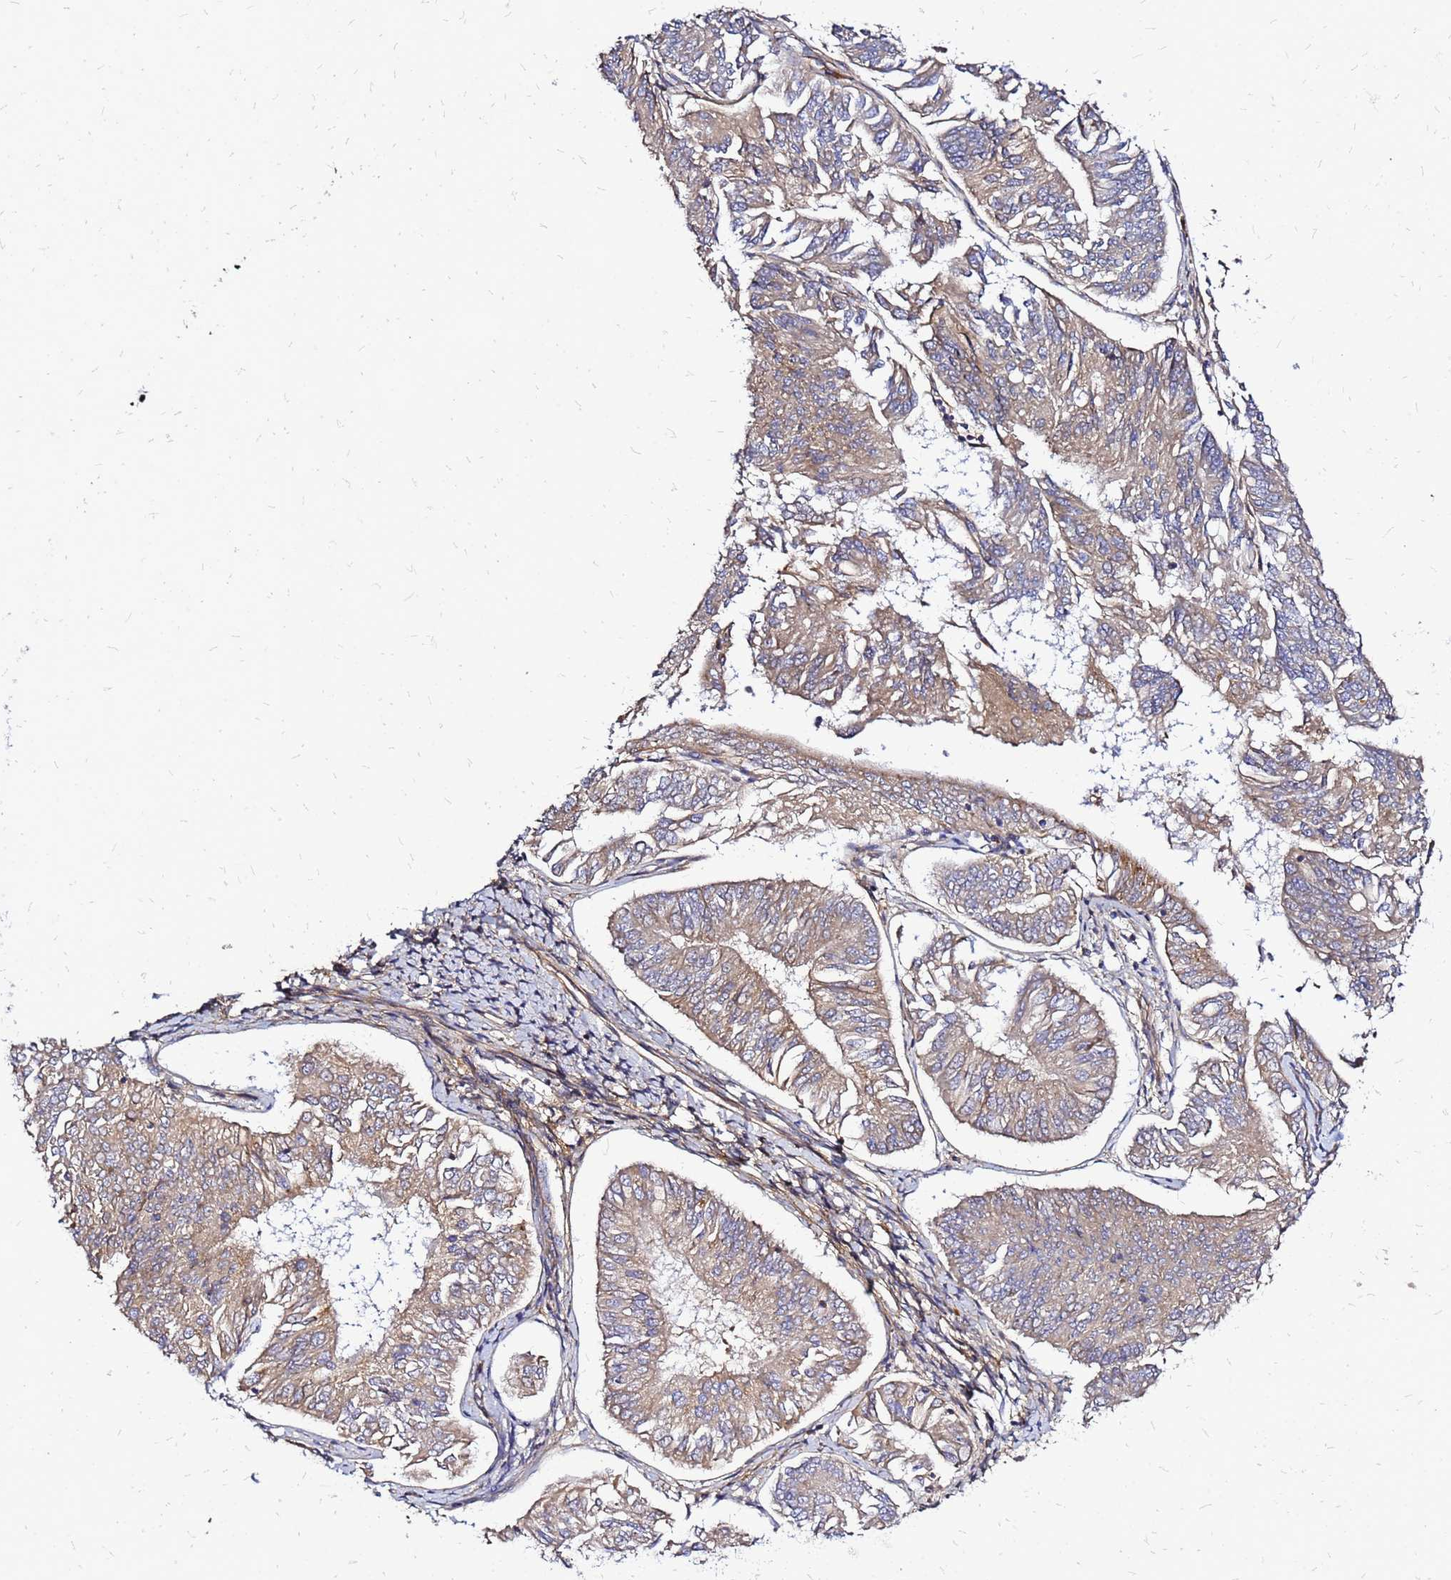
{"staining": {"intensity": "weak", "quantity": ">75%", "location": "cytoplasmic/membranous"}, "tissue": "endometrial cancer", "cell_type": "Tumor cells", "image_type": "cancer", "snomed": [{"axis": "morphology", "description": "Adenocarcinoma, NOS"}, {"axis": "topography", "description": "Endometrium"}], "caption": "Immunohistochemical staining of adenocarcinoma (endometrial) demonstrates low levels of weak cytoplasmic/membranous expression in approximately >75% of tumor cells. The staining is performed using DAB (3,3'-diaminobenzidine) brown chromogen to label protein expression. The nuclei are counter-stained blue using hematoxylin.", "gene": "CYBC1", "patient": {"sex": "female", "age": 58}}